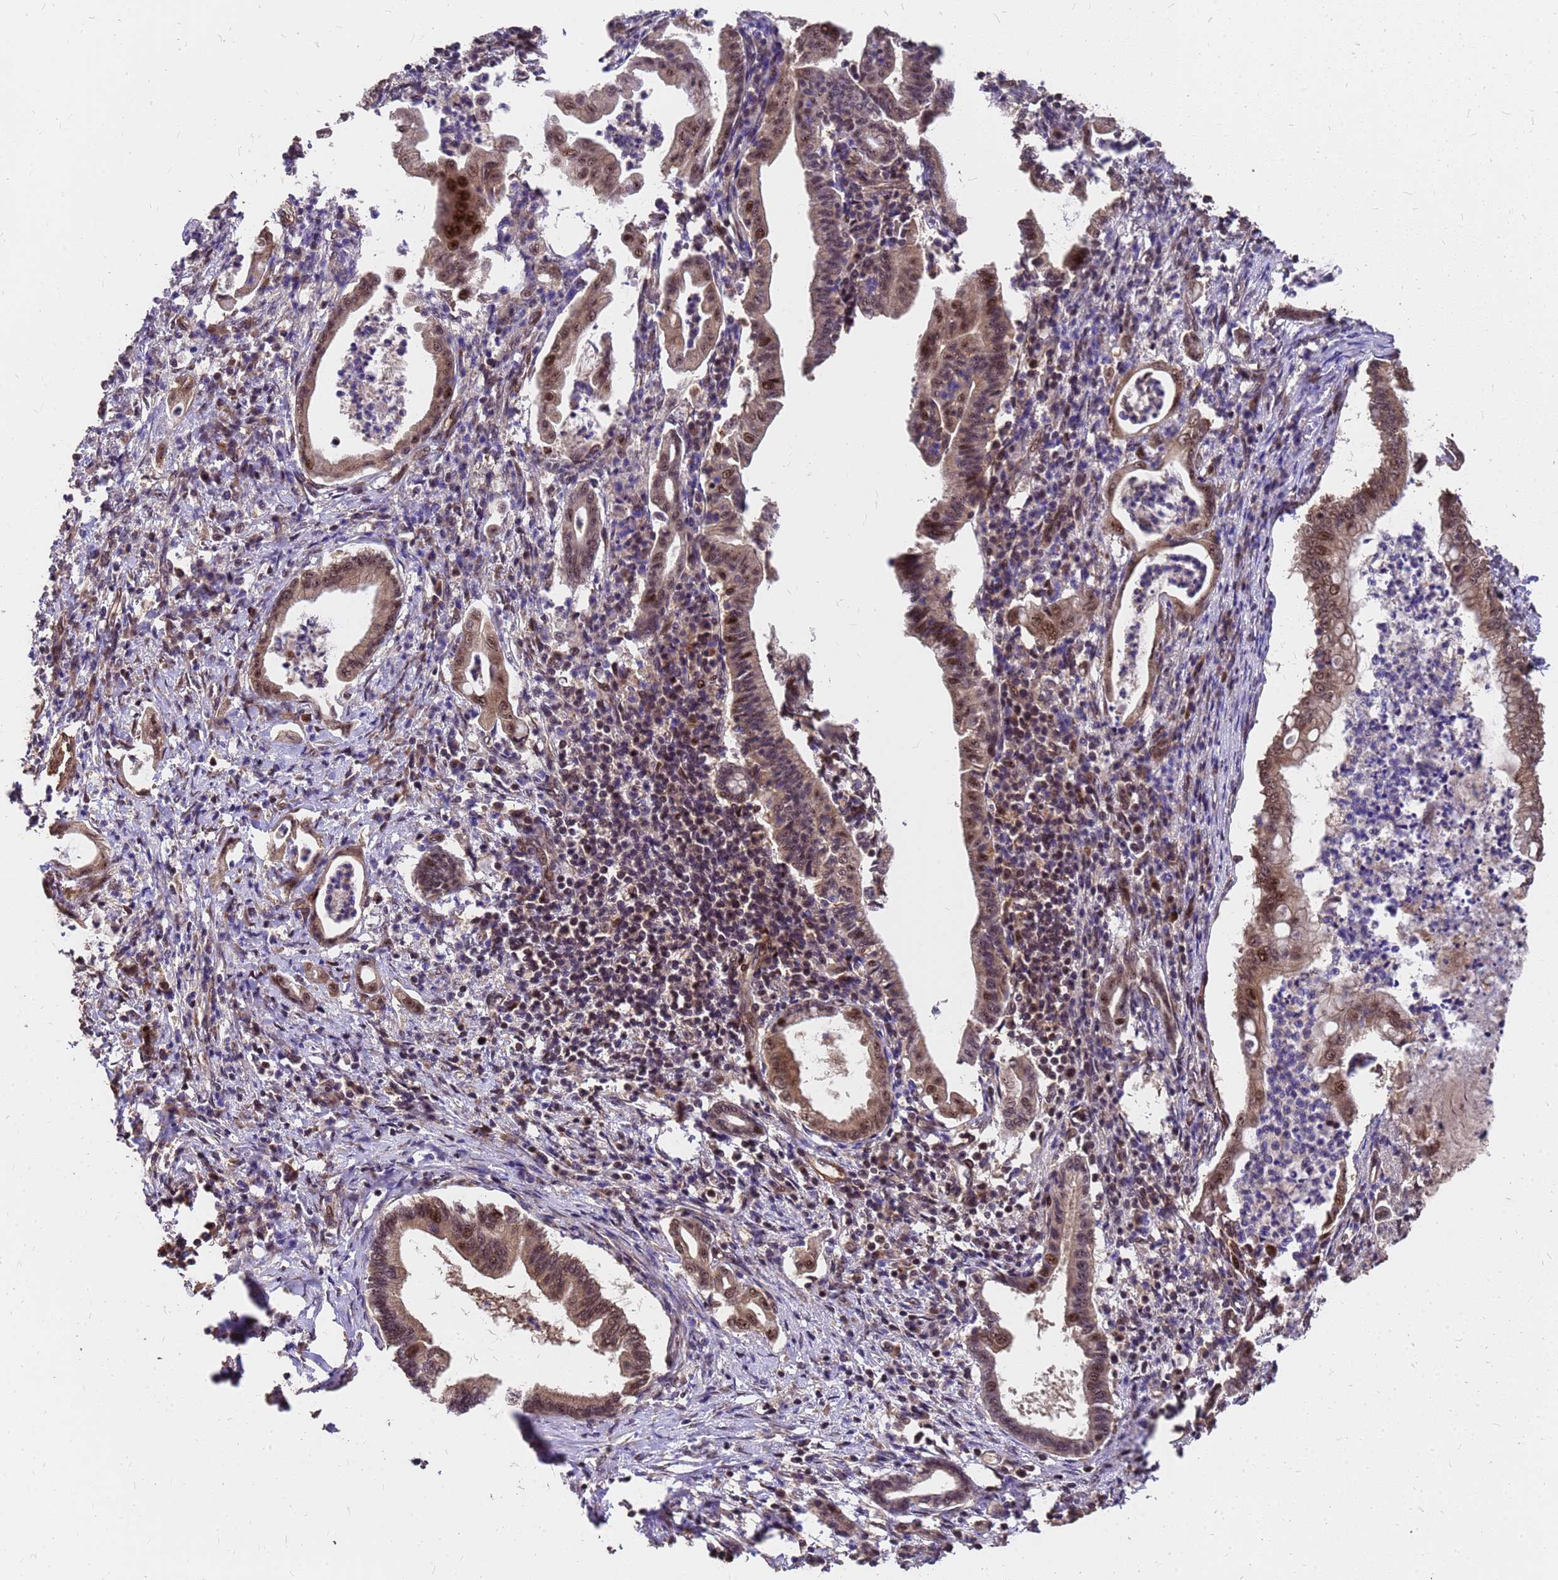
{"staining": {"intensity": "moderate", "quantity": ">75%", "location": "cytoplasmic/membranous,nuclear"}, "tissue": "pancreatic cancer", "cell_type": "Tumor cells", "image_type": "cancer", "snomed": [{"axis": "morphology", "description": "Adenocarcinoma, NOS"}, {"axis": "topography", "description": "Pancreas"}], "caption": "This is a micrograph of immunohistochemistry (IHC) staining of pancreatic cancer (adenocarcinoma), which shows moderate positivity in the cytoplasmic/membranous and nuclear of tumor cells.", "gene": "GPATCH8", "patient": {"sex": "female", "age": 55}}